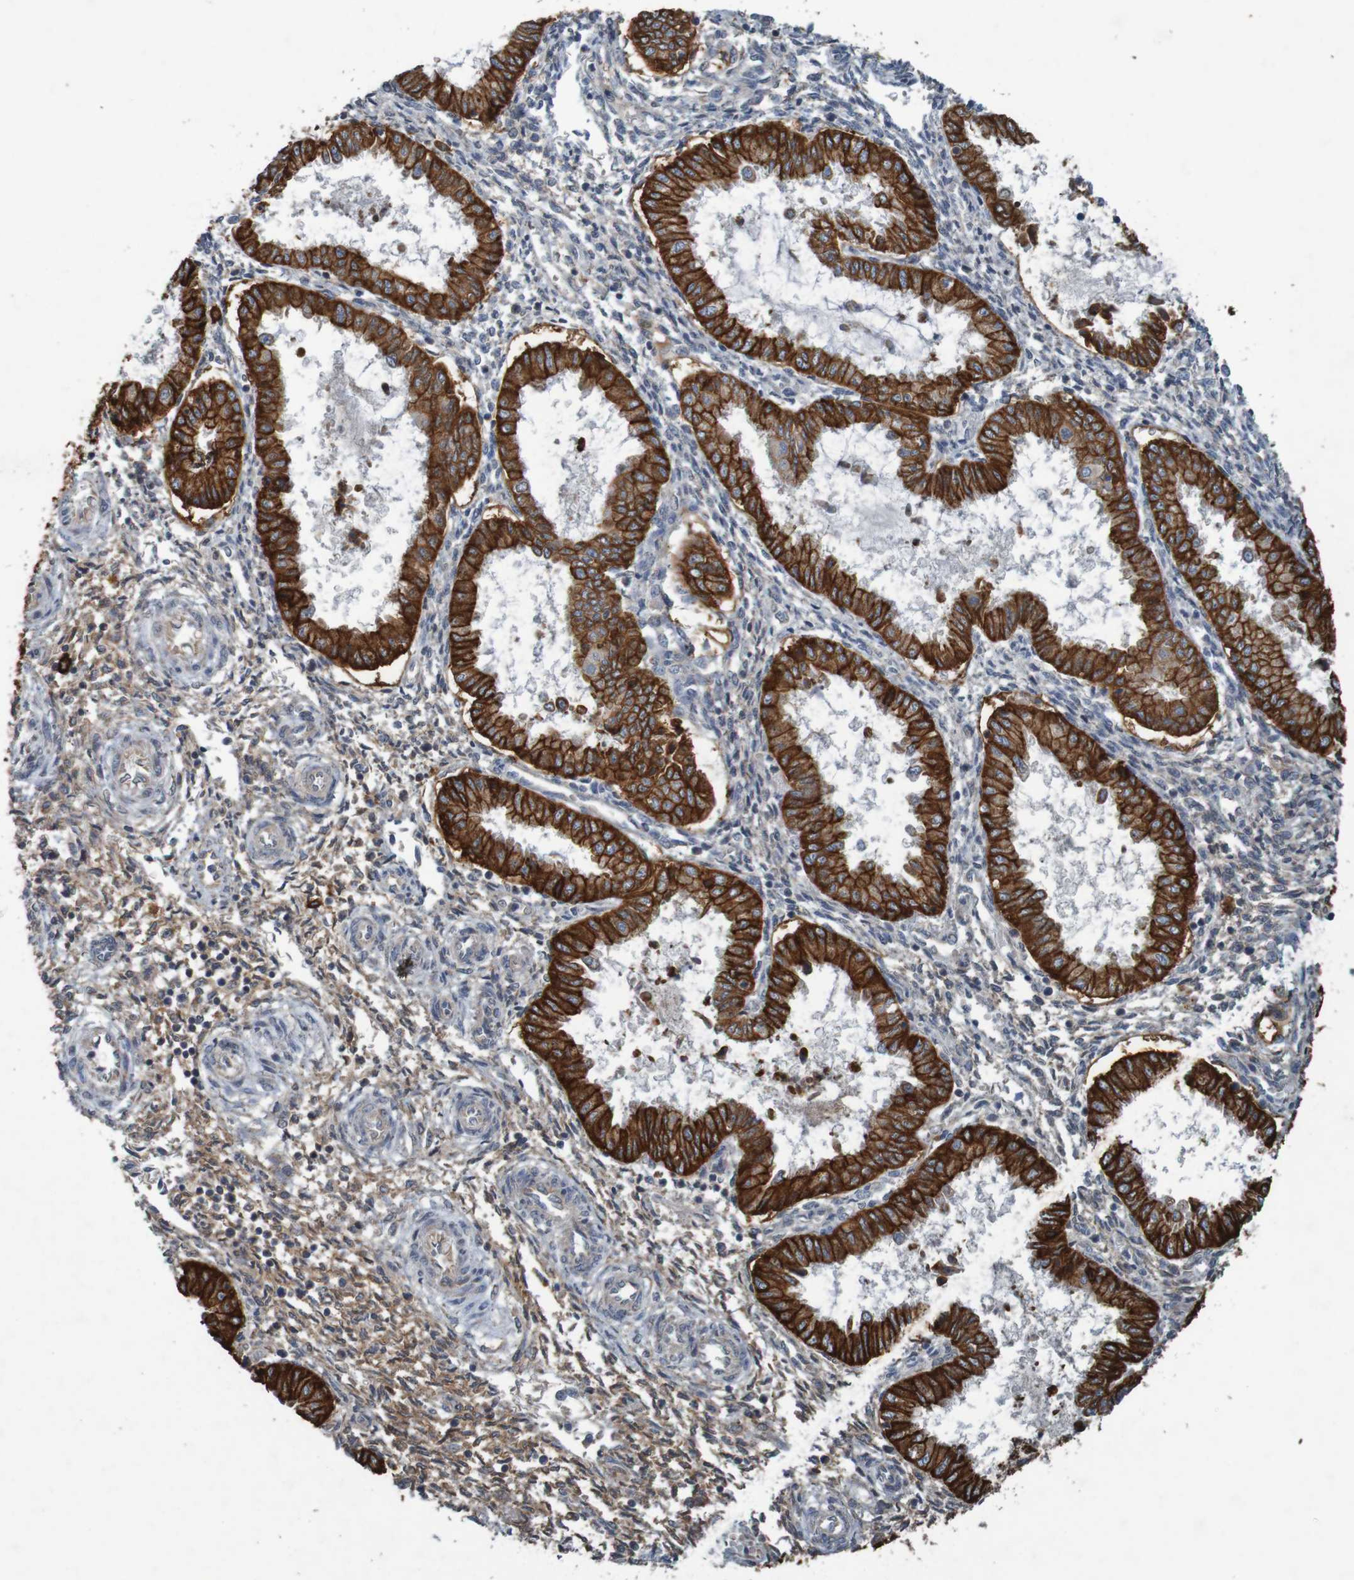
{"staining": {"intensity": "weak", "quantity": "<25%", "location": "cytoplasmic/membranous"}, "tissue": "endometrium", "cell_type": "Cells in endometrial stroma", "image_type": "normal", "snomed": [{"axis": "morphology", "description": "Normal tissue, NOS"}, {"axis": "topography", "description": "Endometrium"}], "caption": "IHC histopathology image of unremarkable endometrium: endometrium stained with DAB exhibits no significant protein staining in cells in endometrial stroma.", "gene": "B3GAT2", "patient": {"sex": "female", "age": 33}}